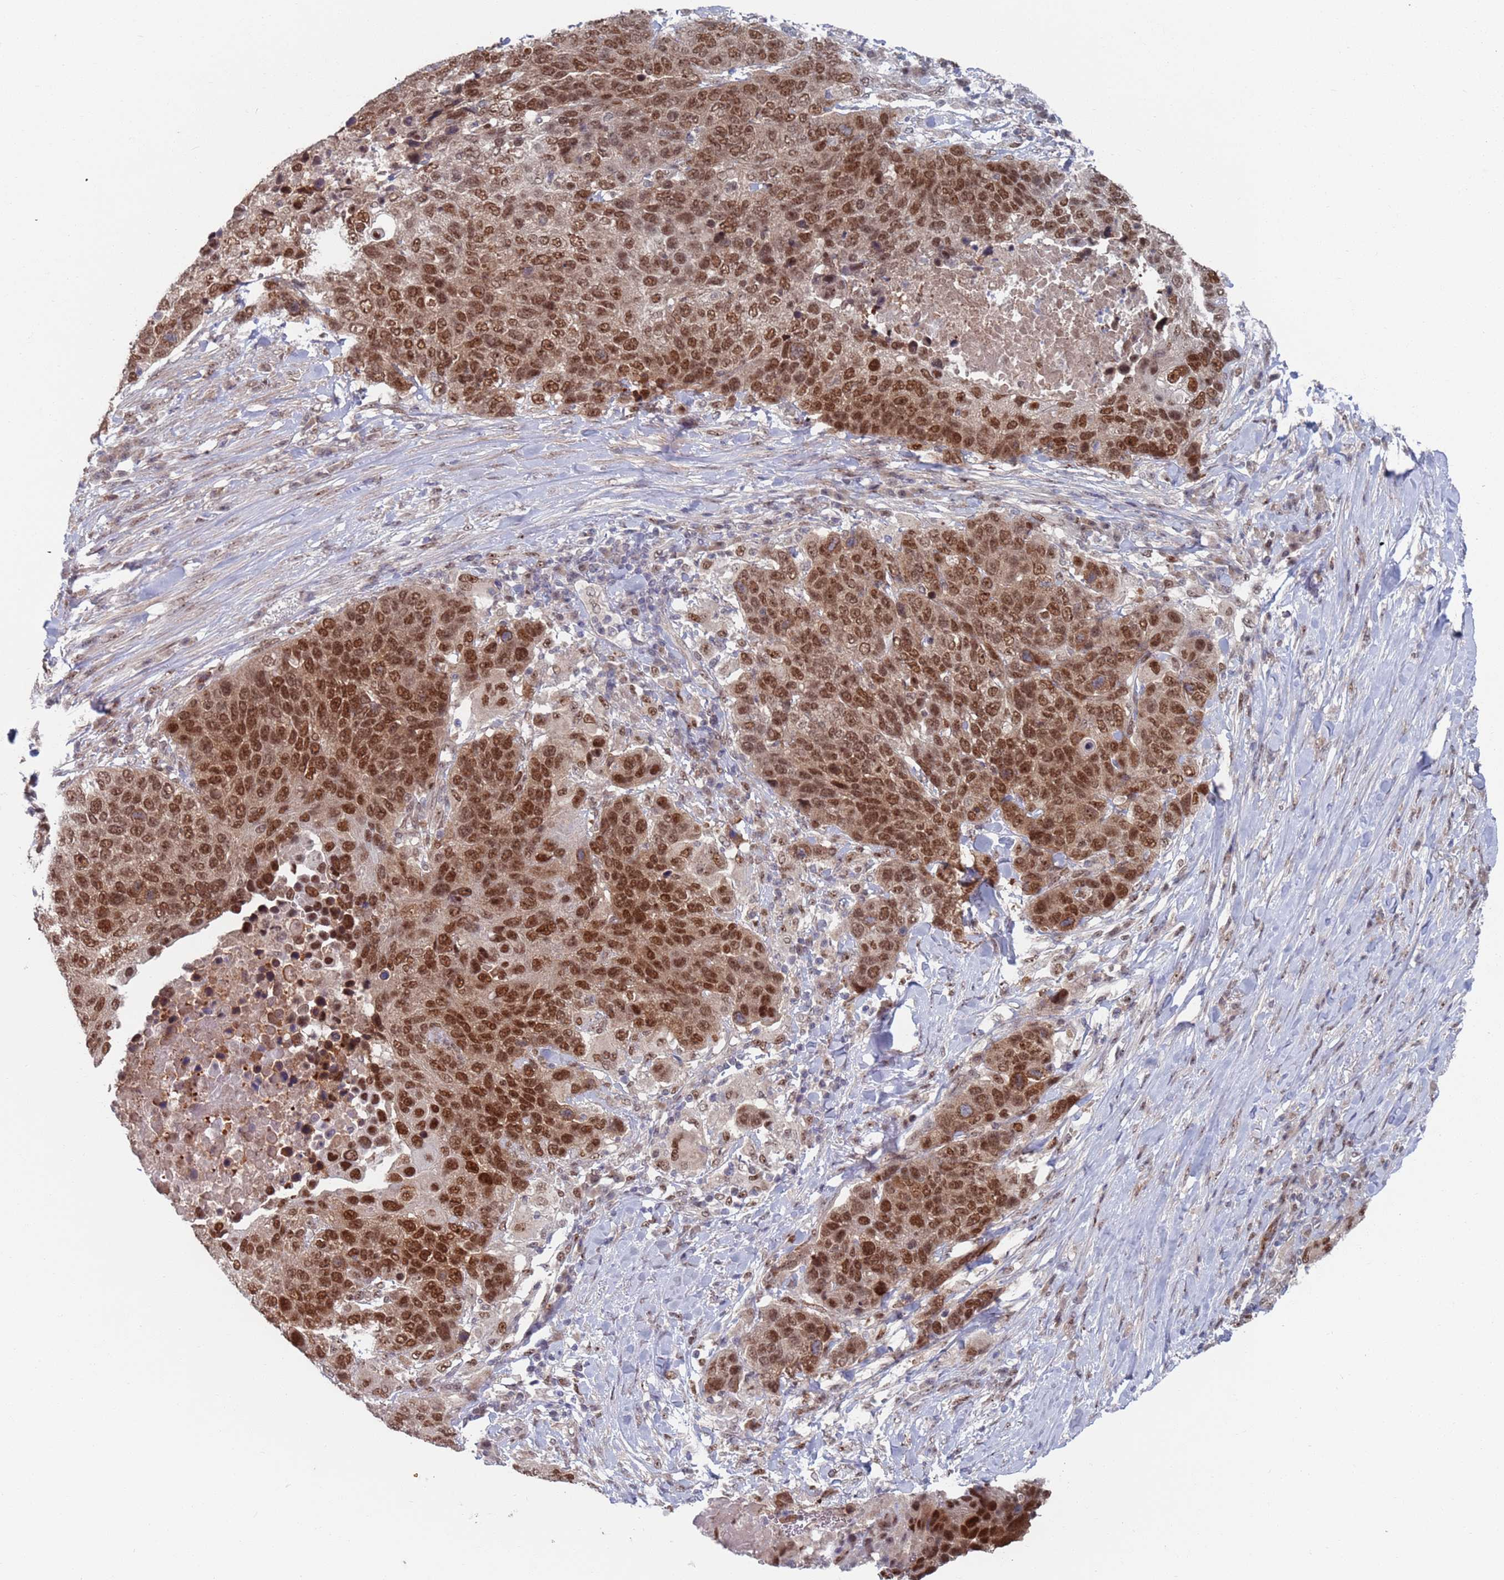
{"staining": {"intensity": "moderate", "quantity": ">75%", "location": "nuclear"}, "tissue": "lung cancer", "cell_type": "Tumor cells", "image_type": "cancer", "snomed": [{"axis": "morphology", "description": "Normal tissue, NOS"}, {"axis": "morphology", "description": "Squamous cell carcinoma, NOS"}, {"axis": "topography", "description": "Lymph node"}, {"axis": "topography", "description": "Lung"}], "caption": "Immunohistochemistry (DAB) staining of human lung squamous cell carcinoma exhibits moderate nuclear protein staining in approximately >75% of tumor cells.", "gene": "RPP25", "patient": {"sex": "male", "age": 66}}